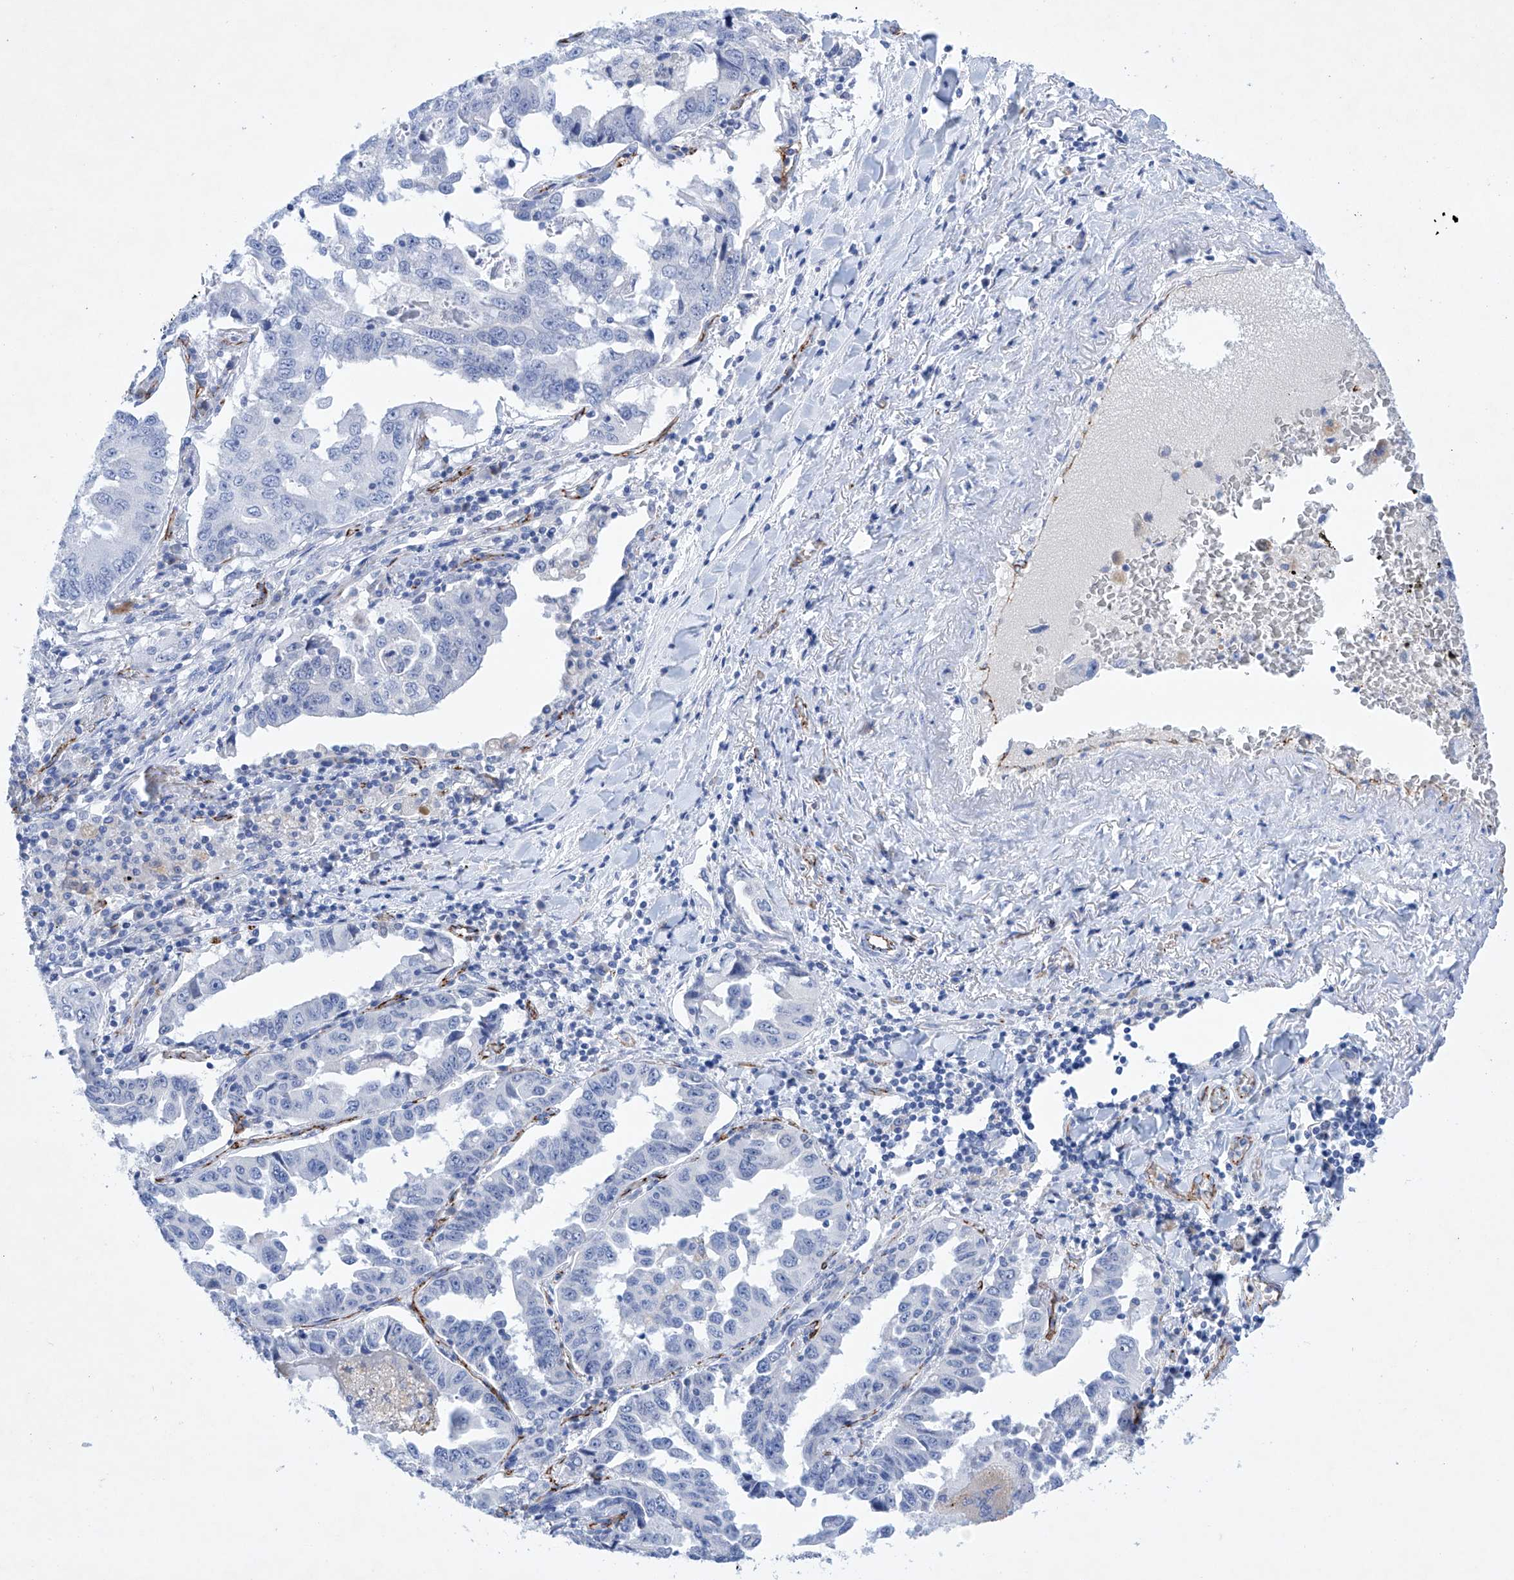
{"staining": {"intensity": "negative", "quantity": "none", "location": "none"}, "tissue": "lung cancer", "cell_type": "Tumor cells", "image_type": "cancer", "snomed": [{"axis": "morphology", "description": "Adenocarcinoma, NOS"}, {"axis": "topography", "description": "Lung"}], "caption": "Immunohistochemistry of human adenocarcinoma (lung) demonstrates no staining in tumor cells. Nuclei are stained in blue.", "gene": "ETV7", "patient": {"sex": "female", "age": 51}}